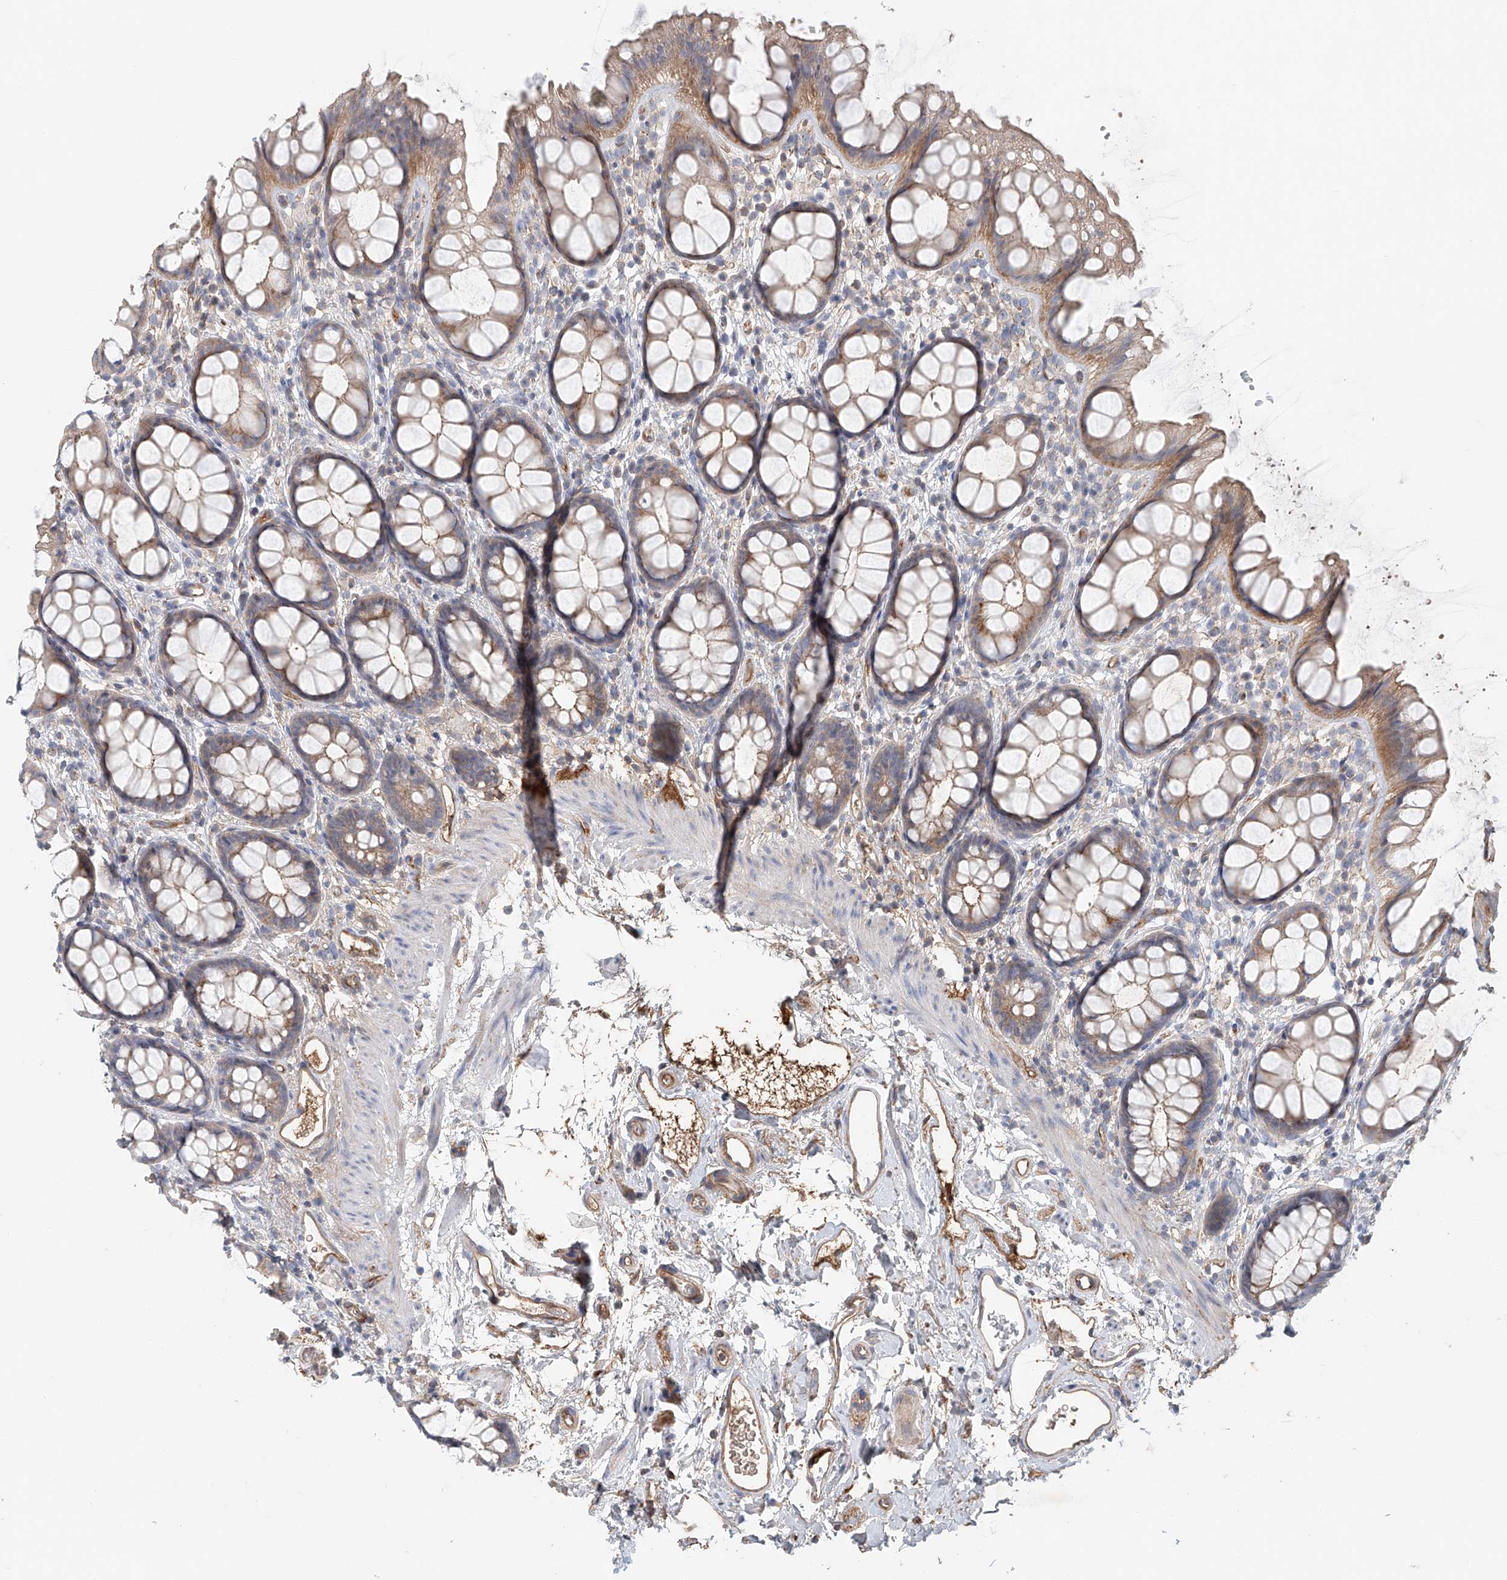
{"staining": {"intensity": "moderate", "quantity": ">75%", "location": "cytoplasmic/membranous"}, "tissue": "rectum", "cell_type": "Glandular cells", "image_type": "normal", "snomed": [{"axis": "morphology", "description": "Normal tissue, NOS"}, {"axis": "topography", "description": "Rectum"}], "caption": "Rectum stained with a brown dye shows moderate cytoplasmic/membranous positive staining in about >75% of glandular cells.", "gene": "FRYL", "patient": {"sex": "female", "age": 65}}